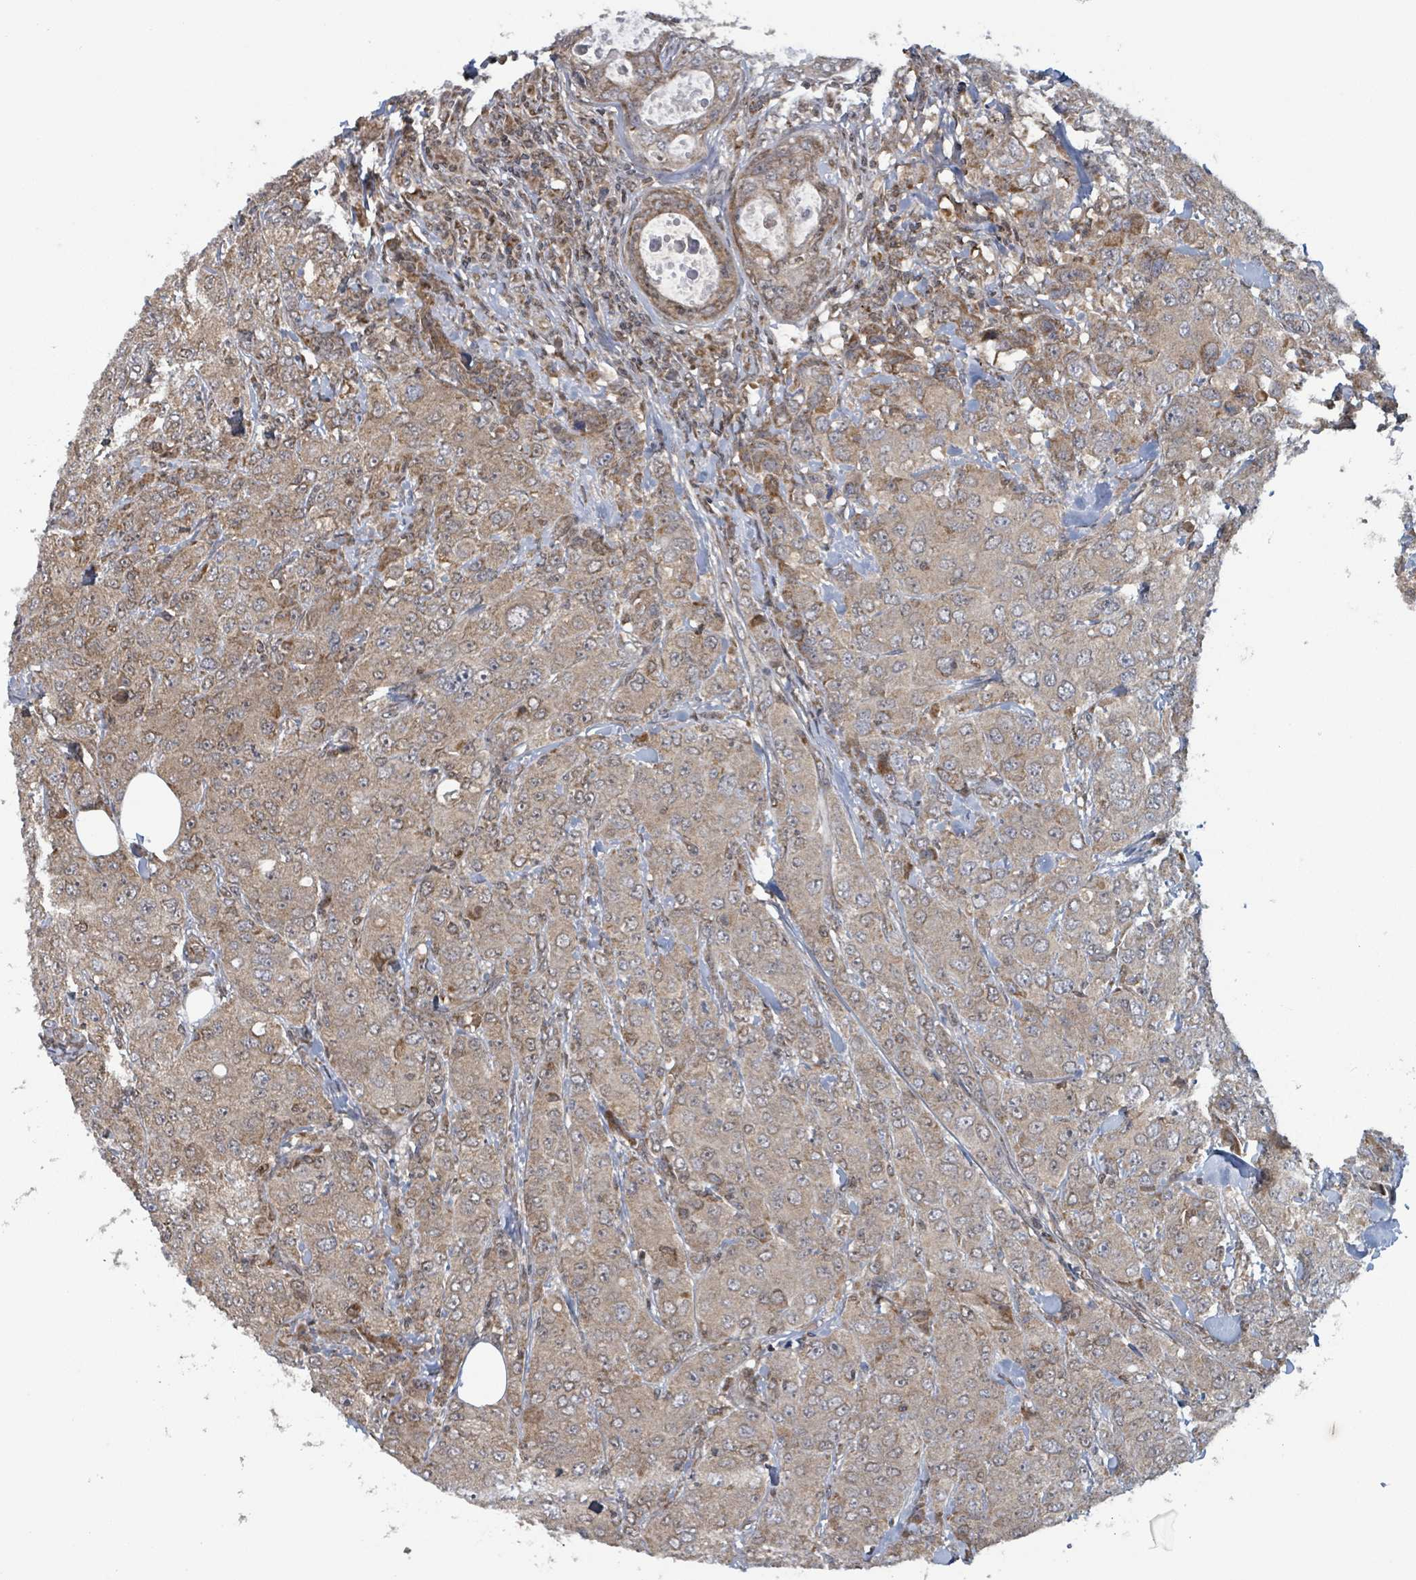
{"staining": {"intensity": "moderate", "quantity": "25%-75%", "location": "cytoplasmic/membranous"}, "tissue": "breast cancer", "cell_type": "Tumor cells", "image_type": "cancer", "snomed": [{"axis": "morphology", "description": "Duct carcinoma"}, {"axis": "topography", "description": "Breast"}], "caption": "Approximately 25%-75% of tumor cells in breast cancer demonstrate moderate cytoplasmic/membranous protein expression as visualized by brown immunohistochemical staining.", "gene": "HIVEP1", "patient": {"sex": "female", "age": 43}}